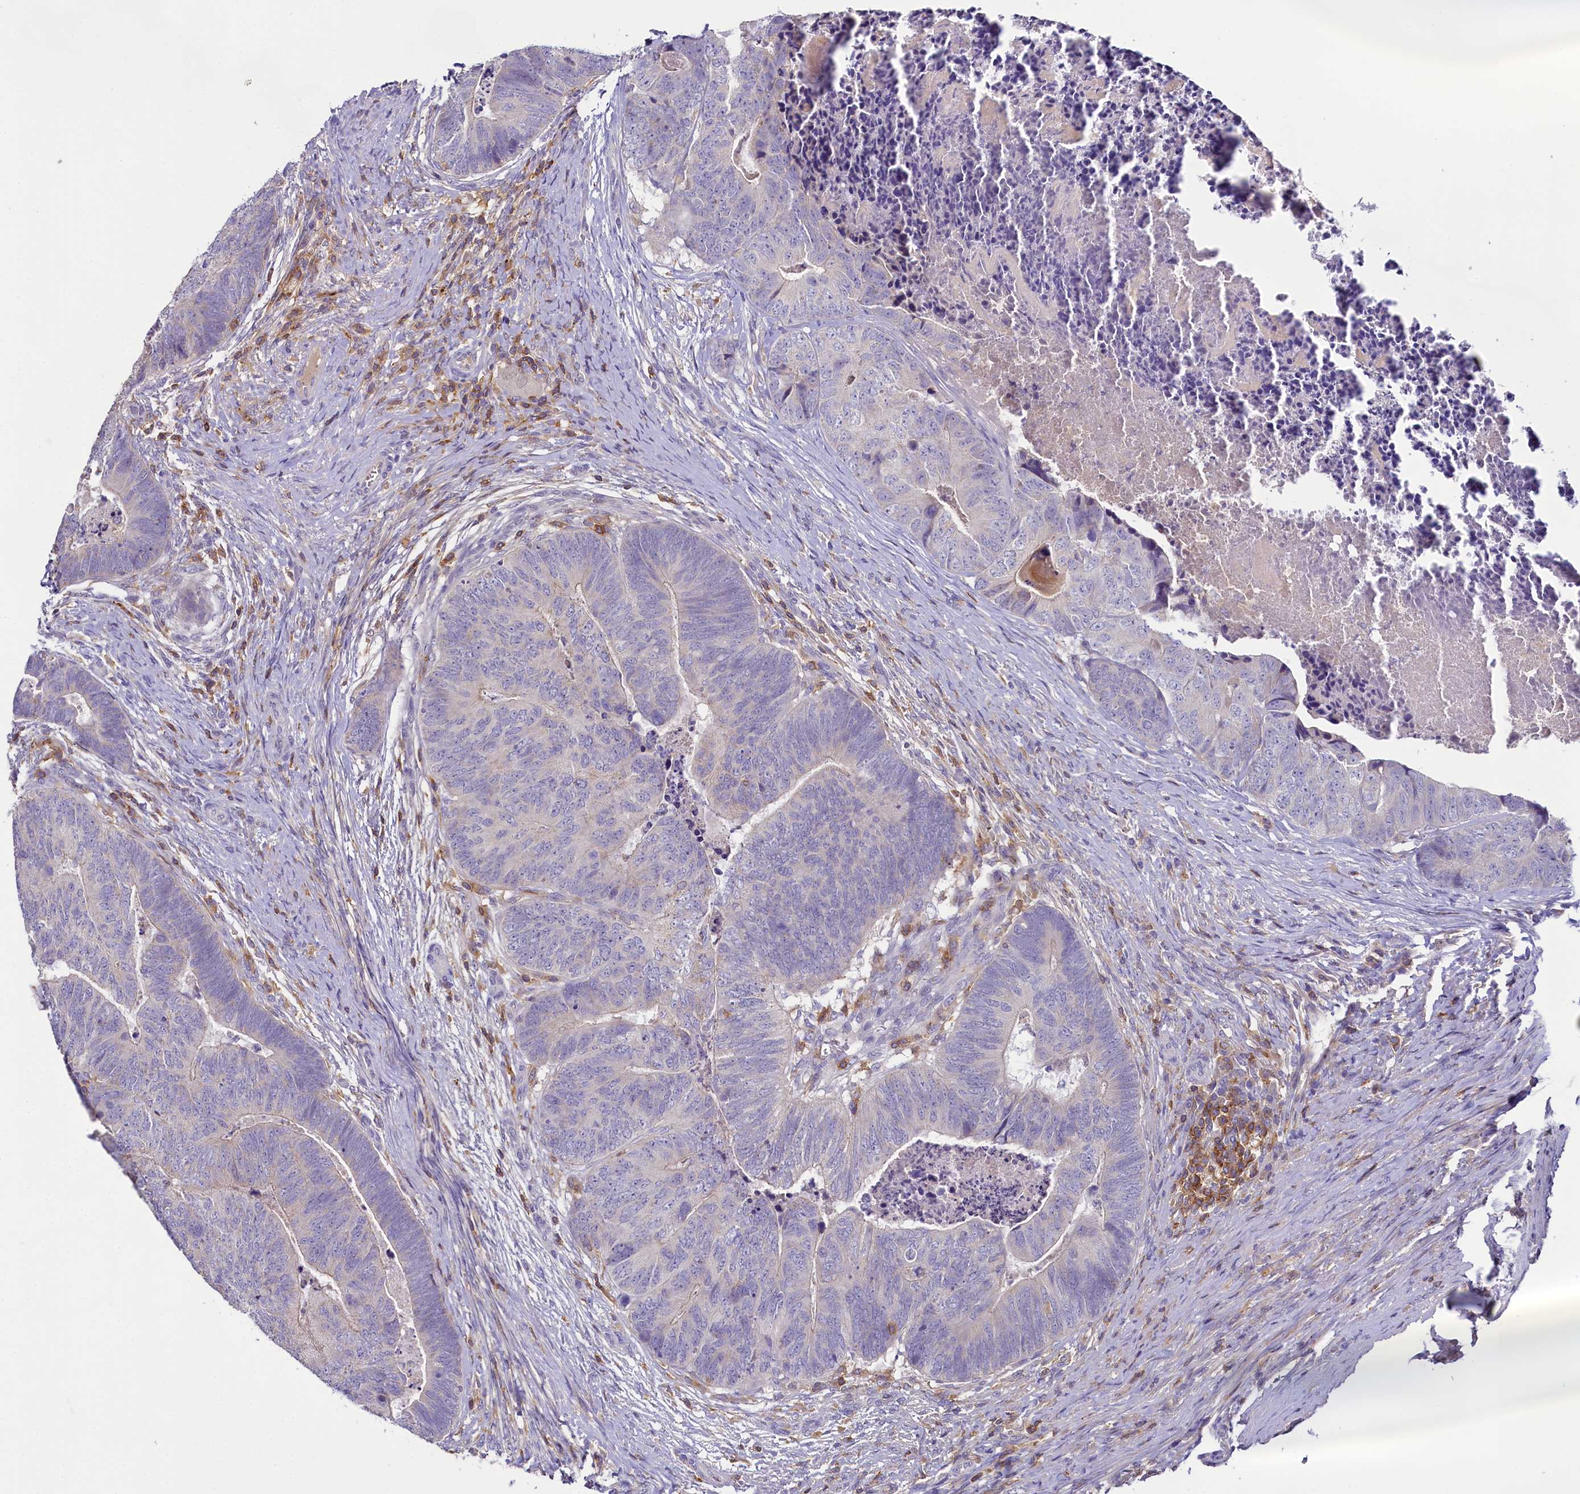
{"staining": {"intensity": "negative", "quantity": "none", "location": "none"}, "tissue": "colorectal cancer", "cell_type": "Tumor cells", "image_type": "cancer", "snomed": [{"axis": "morphology", "description": "Adenocarcinoma, NOS"}, {"axis": "topography", "description": "Colon"}], "caption": "Image shows no significant protein staining in tumor cells of colorectal cancer.", "gene": "FGFR2", "patient": {"sex": "female", "age": 67}}